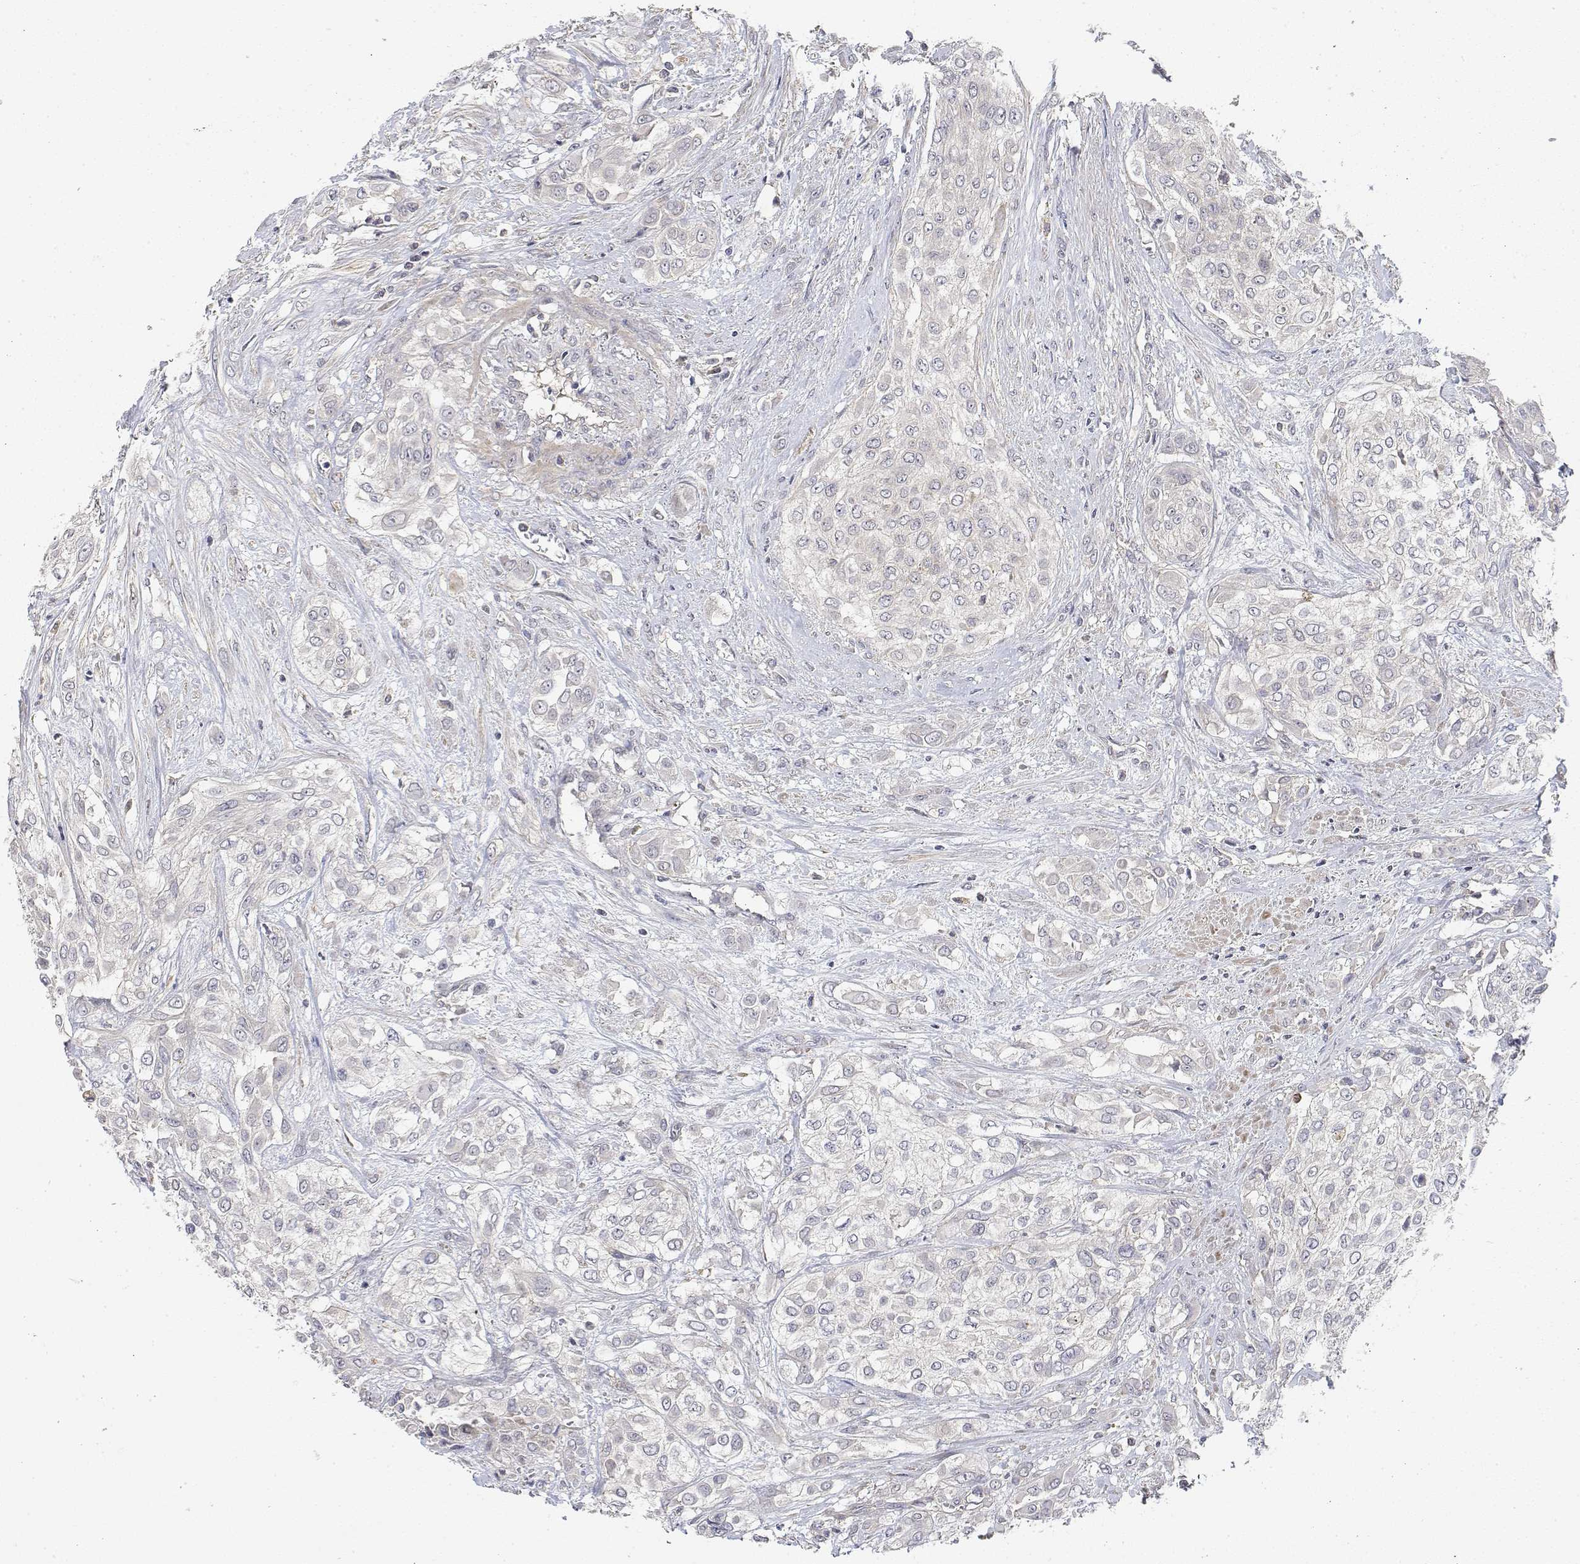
{"staining": {"intensity": "negative", "quantity": "none", "location": "none"}, "tissue": "urothelial cancer", "cell_type": "Tumor cells", "image_type": "cancer", "snomed": [{"axis": "morphology", "description": "Urothelial carcinoma, High grade"}, {"axis": "topography", "description": "Urinary bladder"}], "caption": "High magnification brightfield microscopy of urothelial cancer stained with DAB (brown) and counterstained with hematoxylin (blue): tumor cells show no significant expression. Nuclei are stained in blue.", "gene": "LONRF3", "patient": {"sex": "male", "age": 57}}